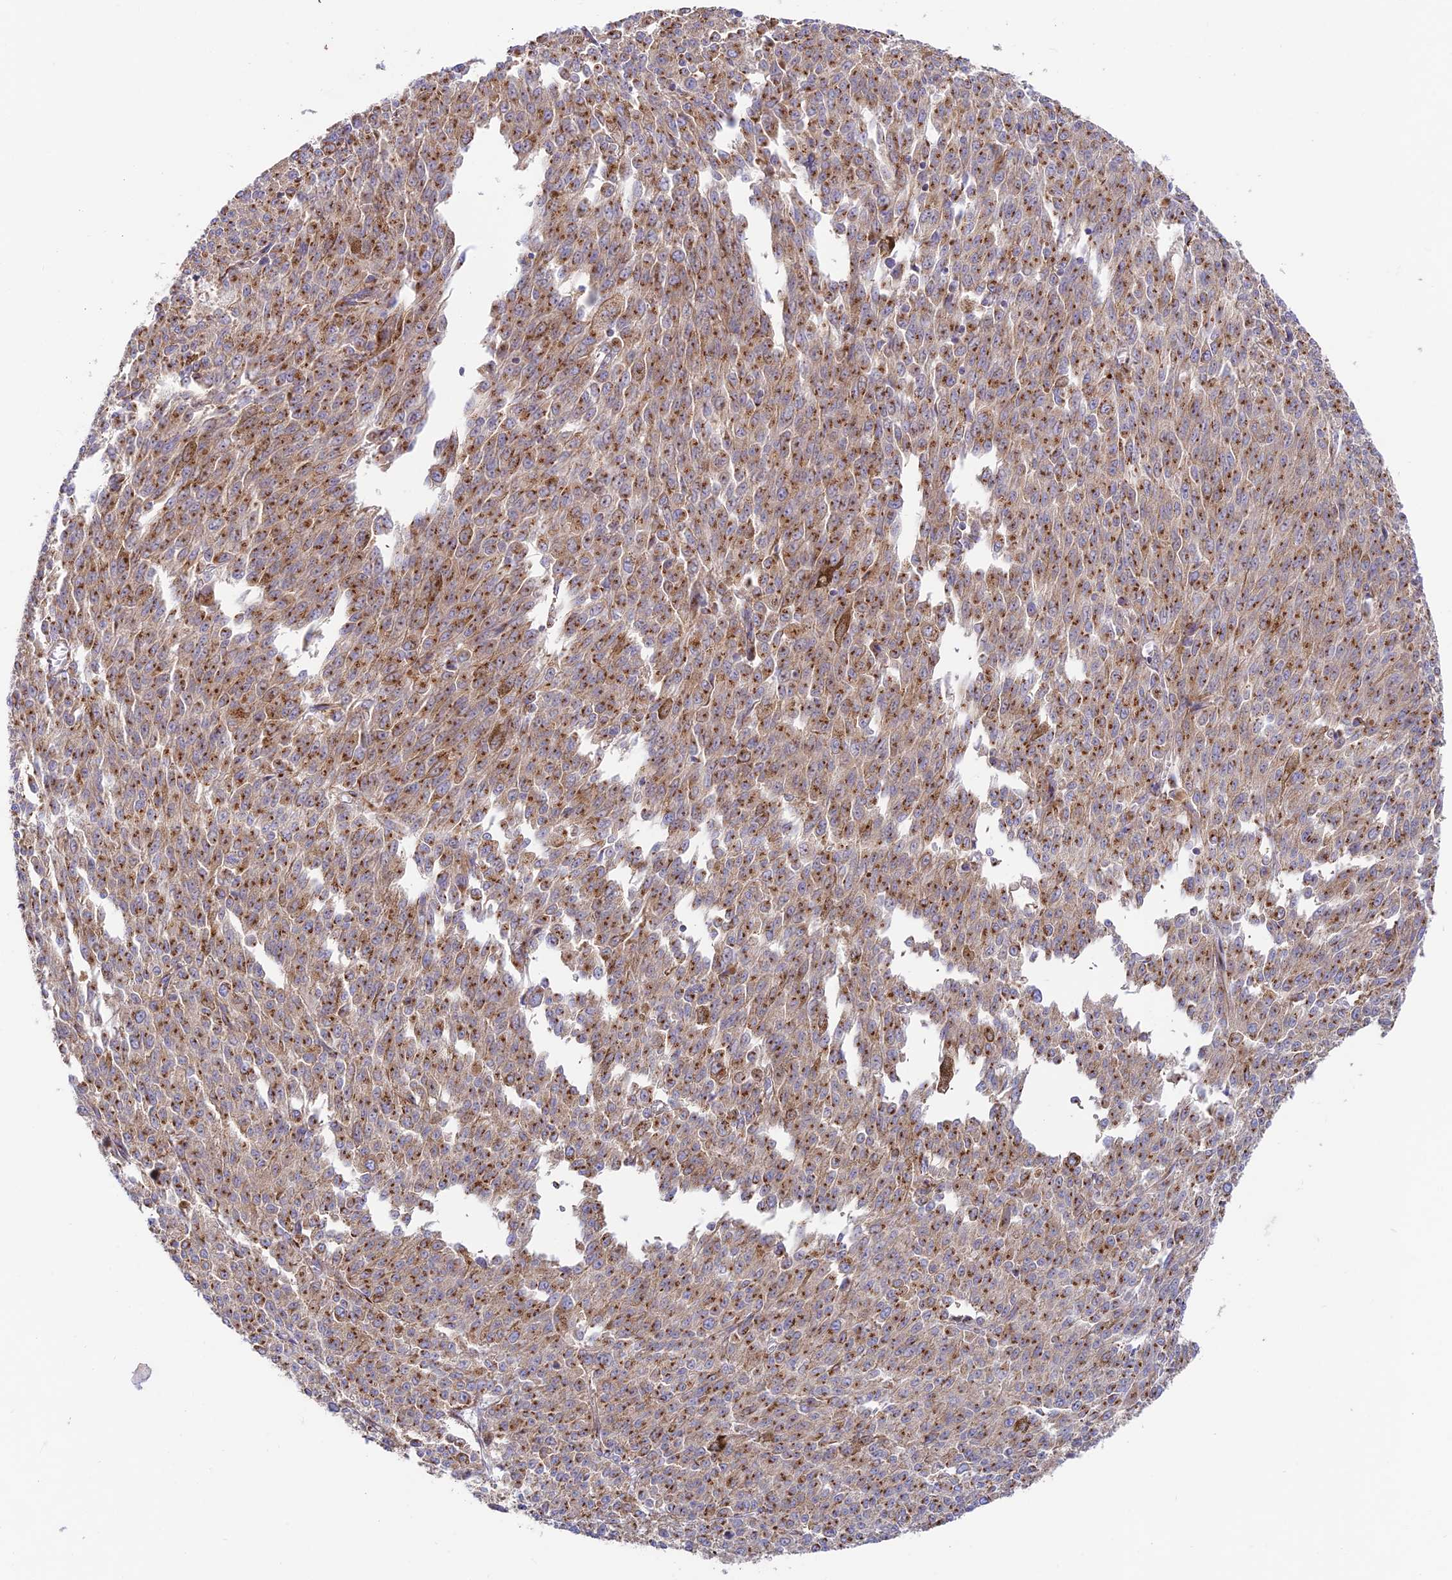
{"staining": {"intensity": "moderate", "quantity": ">75%", "location": "cytoplasmic/membranous"}, "tissue": "melanoma", "cell_type": "Tumor cells", "image_type": "cancer", "snomed": [{"axis": "morphology", "description": "Malignant melanoma, NOS"}, {"axis": "topography", "description": "Skin"}], "caption": "Melanoma stained for a protein demonstrates moderate cytoplasmic/membranous positivity in tumor cells.", "gene": "GOLGA3", "patient": {"sex": "female", "age": 52}}